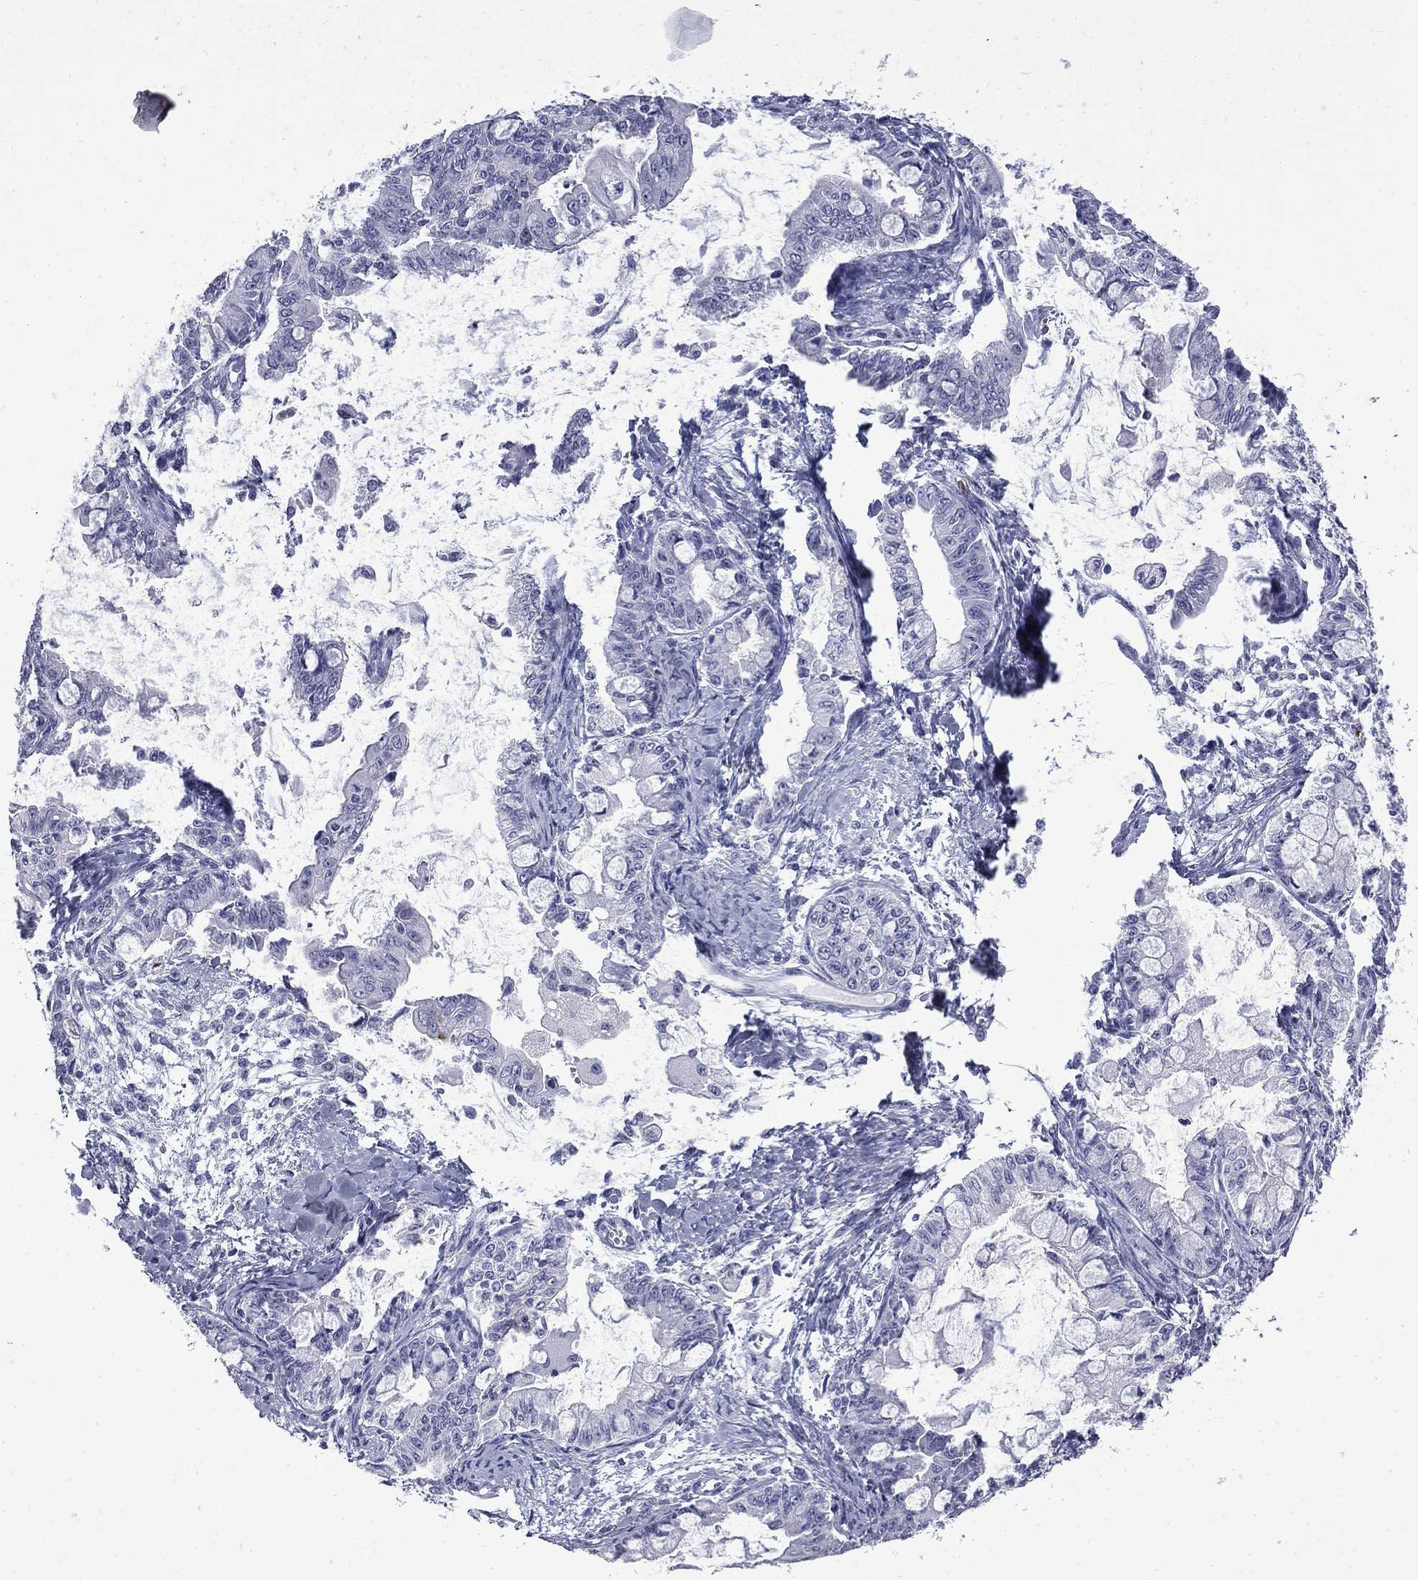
{"staining": {"intensity": "negative", "quantity": "none", "location": "none"}, "tissue": "ovarian cancer", "cell_type": "Tumor cells", "image_type": "cancer", "snomed": [{"axis": "morphology", "description": "Cystadenocarcinoma, mucinous, NOS"}, {"axis": "topography", "description": "Ovary"}], "caption": "Micrograph shows no protein expression in tumor cells of mucinous cystadenocarcinoma (ovarian) tissue.", "gene": "TRIM29", "patient": {"sex": "female", "age": 63}}